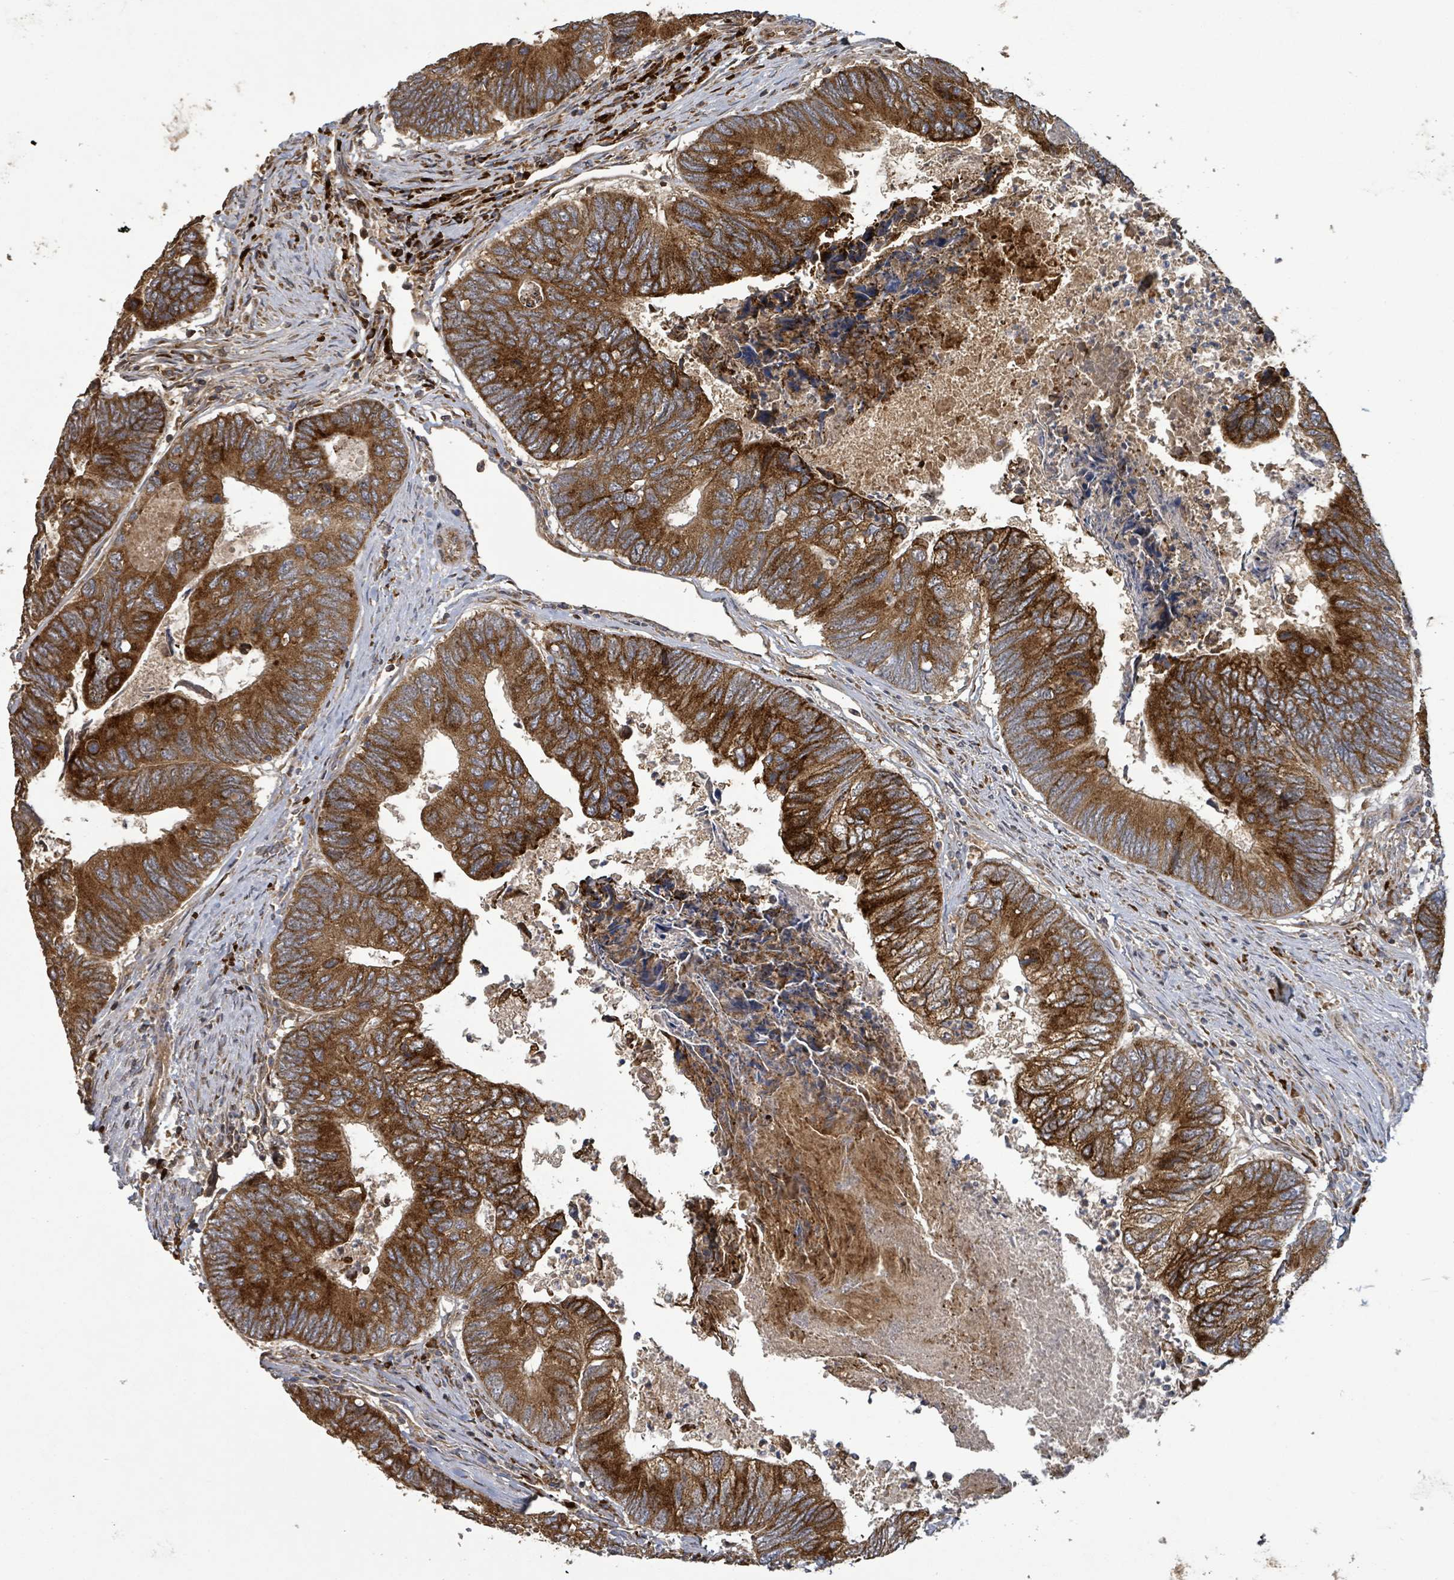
{"staining": {"intensity": "strong", "quantity": ">75%", "location": "cytoplasmic/membranous"}, "tissue": "colorectal cancer", "cell_type": "Tumor cells", "image_type": "cancer", "snomed": [{"axis": "morphology", "description": "Adenocarcinoma, NOS"}, {"axis": "topography", "description": "Colon"}], "caption": "Colorectal adenocarcinoma tissue displays strong cytoplasmic/membranous positivity in approximately >75% of tumor cells", "gene": "STARD4", "patient": {"sex": "female", "age": 67}}